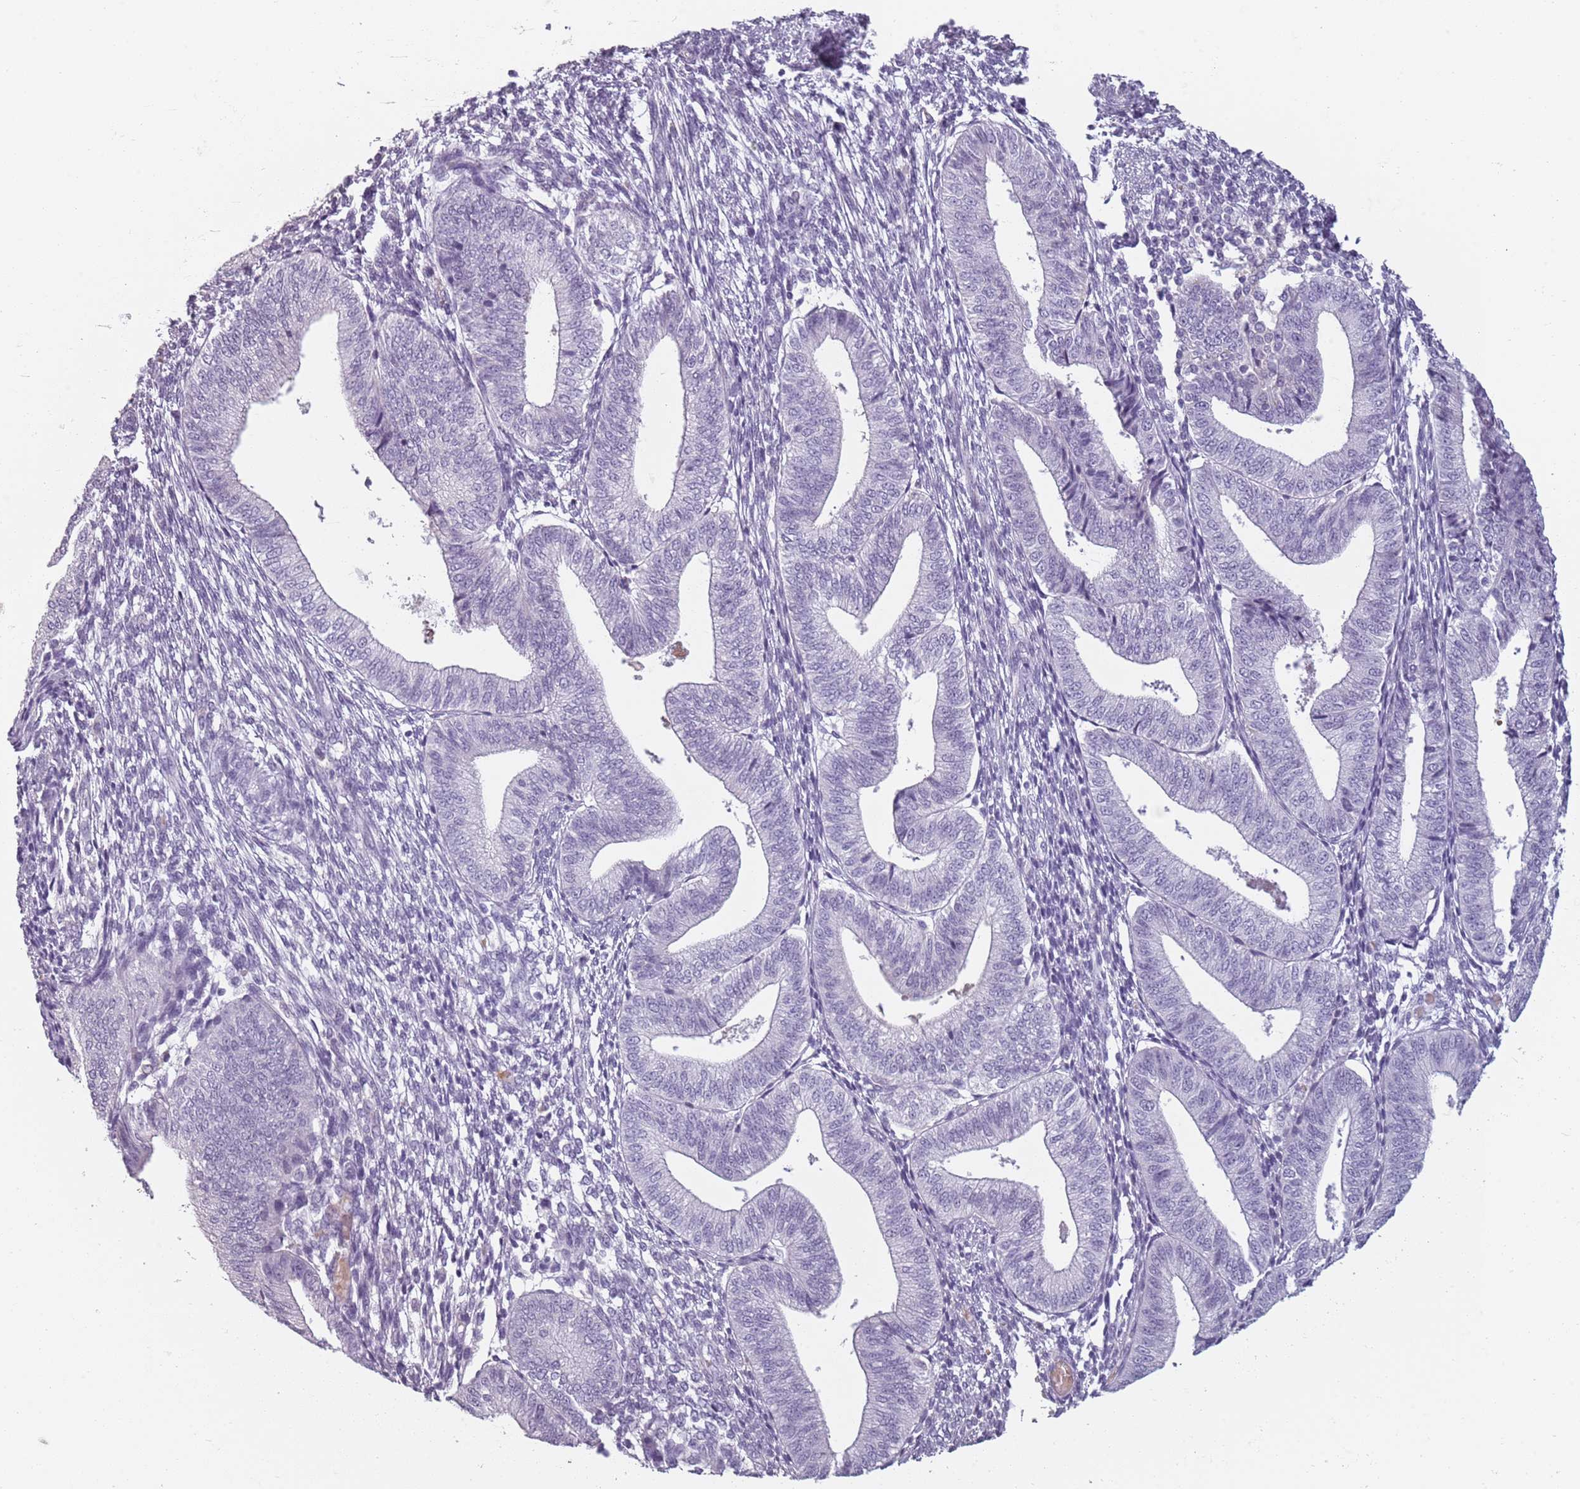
{"staining": {"intensity": "negative", "quantity": "none", "location": "none"}, "tissue": "endometrium", "cell_type": "Cells in endometrial stroma", "image_type": "normal", "snomed": [{"axis": "morphology", "description": "Normal tissue, NOS"}, {"axis": "topography", "description": "Endometrium"}], "caption": "This is a micrograph of immunohistochemistry (IHC) staining of normal endometrium, which shows no positivity in cells in endometrial stroma. The staining is performed using DAB brown chromogen with nuclei counter-stained in using hematoxylin.", "gene": "PIEZO1", "patient": {"sex": "female", "age": 34}}